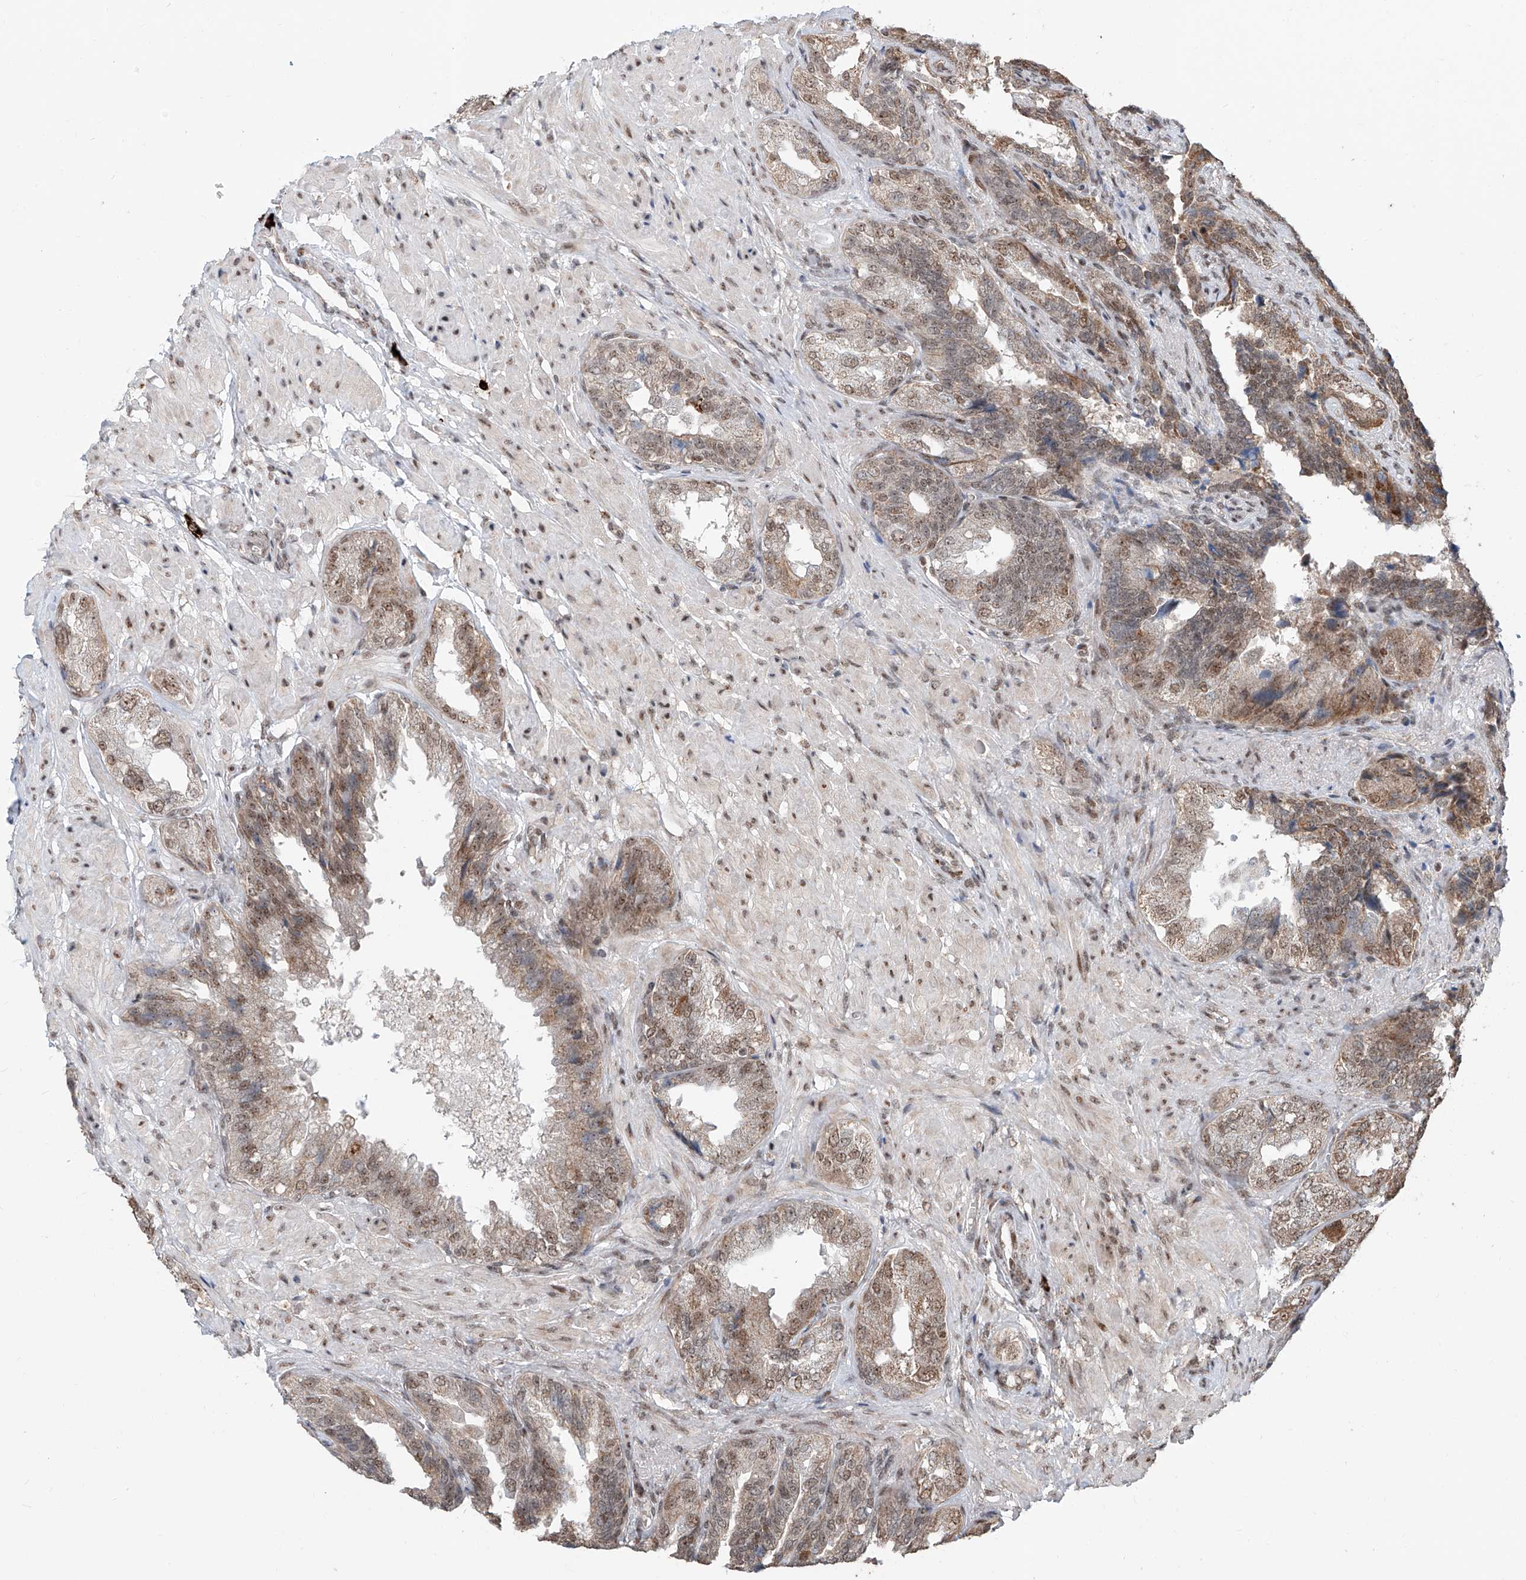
{"staining": {"intensity": "moderate", "quantity": ">75%", "location": "cytoplasmic/membranous,nuclear"}, "tissue": "seminal vesicle", "cell_type": "Glandular cells", "image_type": "normal", "snomed": [{"axis": "morphology", "description": "Normal tissue, NOS"}, {"axis": "topography", "description": "Seminal veicle"}, {"axis": "topography", "description": "Peripheral nerve tissue"}], "caption": "IHC (DAB) staining of benign seminal vesicle exhibits moderate cytoplasmic/membranous,nuclear protein positivity in approximately >75% of glandular cells. The staining was performed using DAB (3,3'-diaminobenzidine) to visualize the protein expression in brown, while the nuclei were stained in blue with hematoxylin (Magnification: 20x).", "gene": "SDE2", "patient": {"sex": "male", "age": 63}}